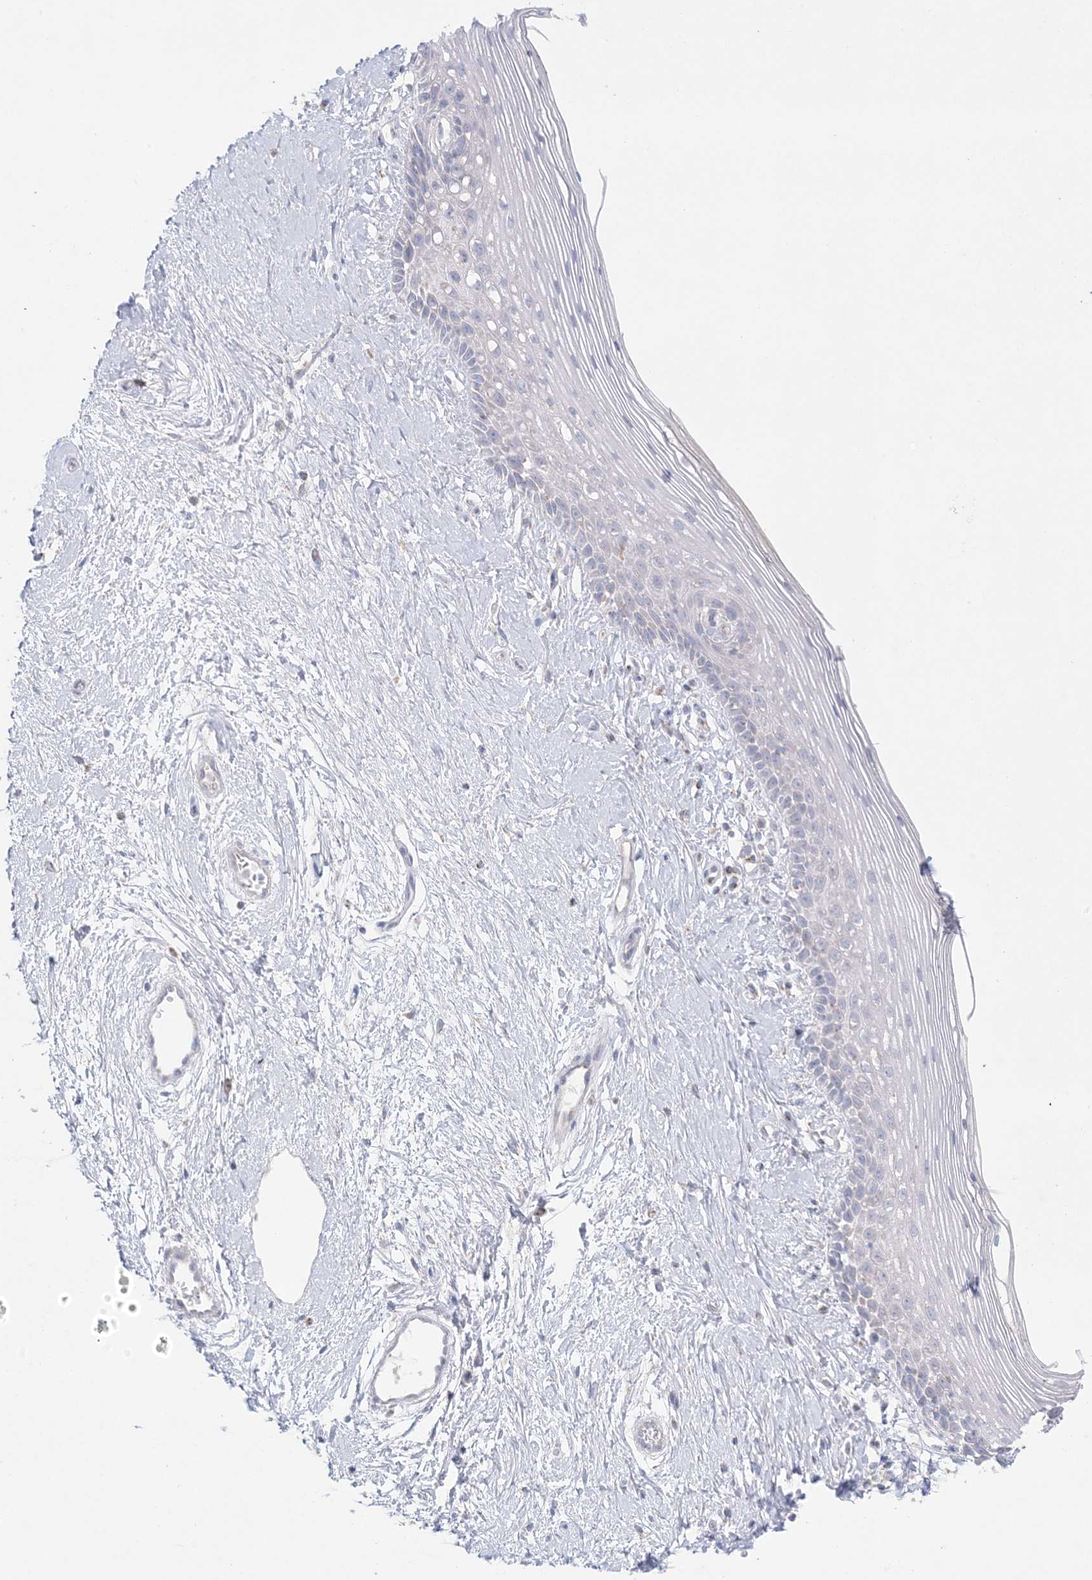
{"staining": {"intensity": "negative", "quantity": "none", "location": "none"}, "tissue": "vagina", "cell_type": "Squamous epithelial cells", "image_type": "normal", "snomed": [{"axis": "morphology", "description": "Normal tissue, NOS"}, {"axis": "topography", "description": "Vagina"}], "caption": "A high-resolution photomicrograph shows immunohistochemistry staining of unremarkable vagina, which demonstrates no significant positivity in squamous epithelial cells.", "gene": "KCTD6", "patient": {"sex": "female", "age": 46}}